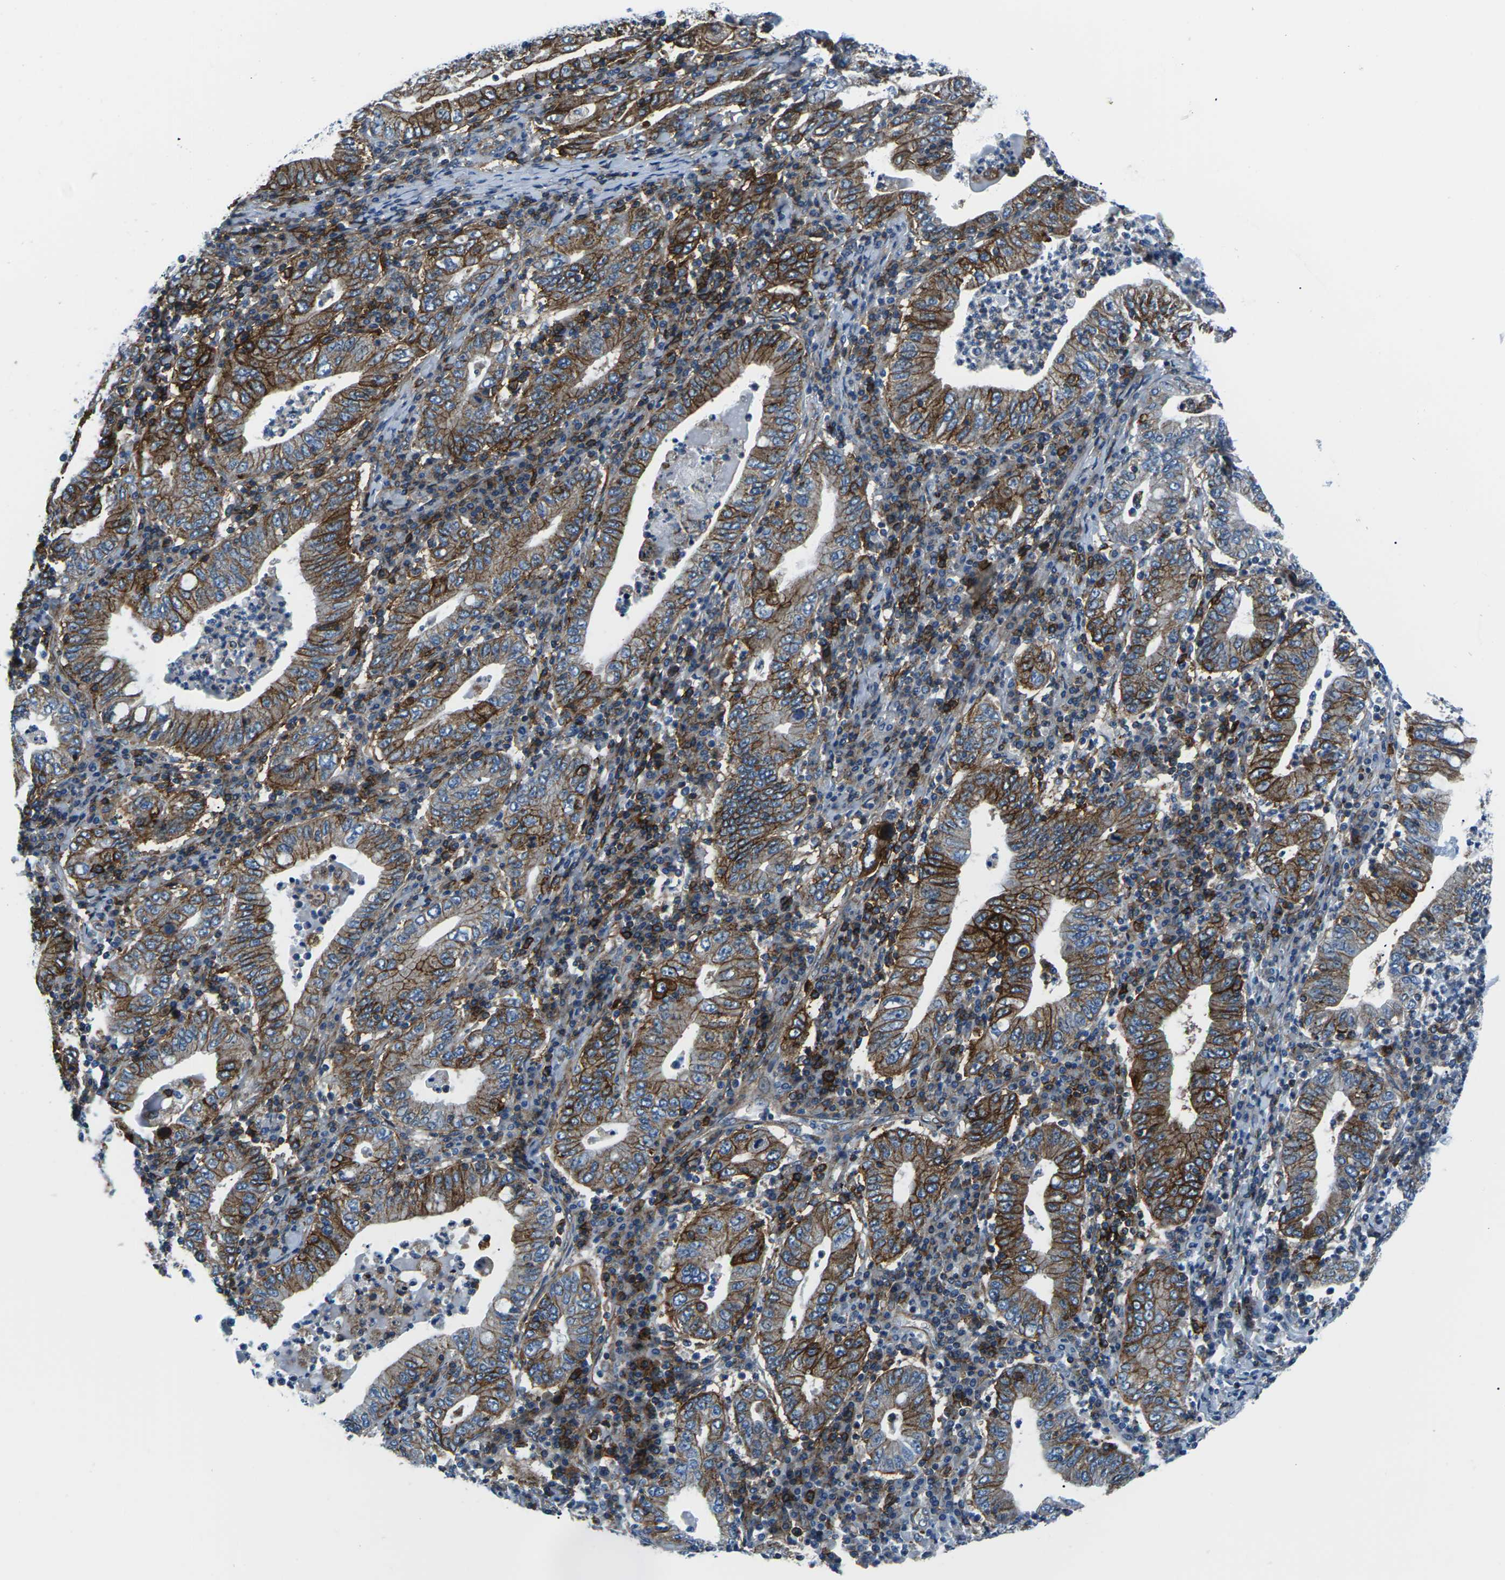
{"staining": {"intensity": "strong", "quantity": ">75%", "location": "cytoplasmic/membranous"}, "tissue": "stomach cancer", "cell_type": "Tumor cells", "image_type": "cancer", "snomed": [{"axis": "morphology", "description": "Normal tissue, NOS"}, {"axis": "morphology", "description": "Adenocarcinoma, NOS"}, {"axis": "topography", "description": "Esophagus"}, {"axis": "topography", "description": "Stomach, upper"}, {"axis": "topography", "description": "Peripheral nerve tissue"}], "caption": "Stomach adenocarcinoma stained for a protein (brown) exhibits strong cytoplasmic/membranous positive staining in about >75% of tumor cells.", "gene": "SOCS4", "patient": {"sex": "male", "age": 62}}